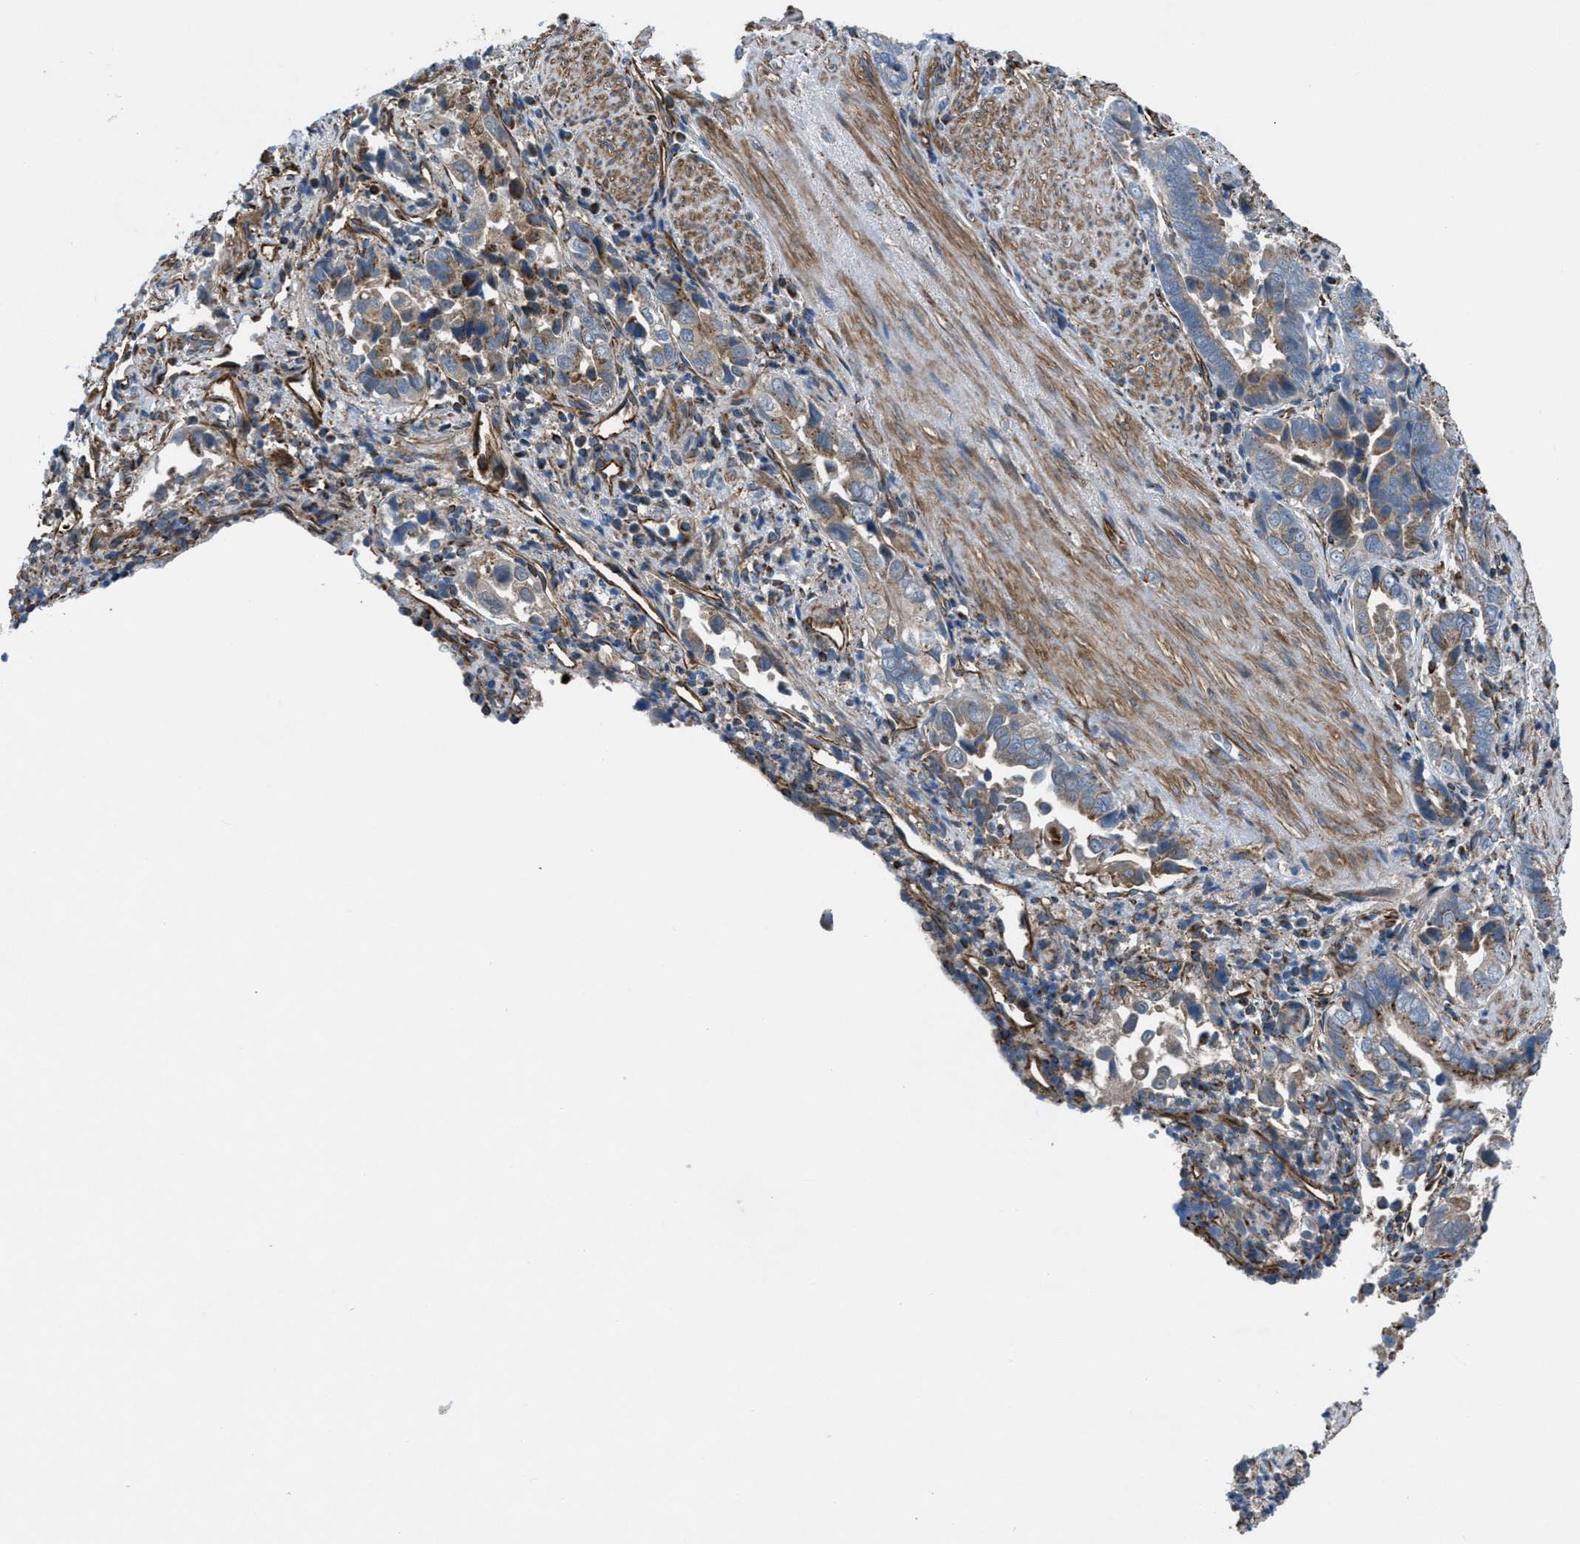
{"staining": {"intensity": "moderate", "quantity": "<25%", "location": "cytoplasmic/membranous"}, "tissue": "liver cancer", "cell_type": "Tumor cells", "image_type": "cancer", "snomed": [{"axis": "morphology", "description": "Cholangiocarcinoma"}, {"axis": "topography", "description": "Liver"}], "caption": "IHC staining of liver cancer, which displays low levels of moderate cytoplasmic/membranous staining in approximately <25% of tumor cells indicating moderate cytoplasmic/membranous protein expression. The staining was performed using DAB (brown) for protein detection and nuclei were counterstained in hematoxylin (blue).", "gene": "SLC6A9", "patient": {"sex": "female", "age": 79}}